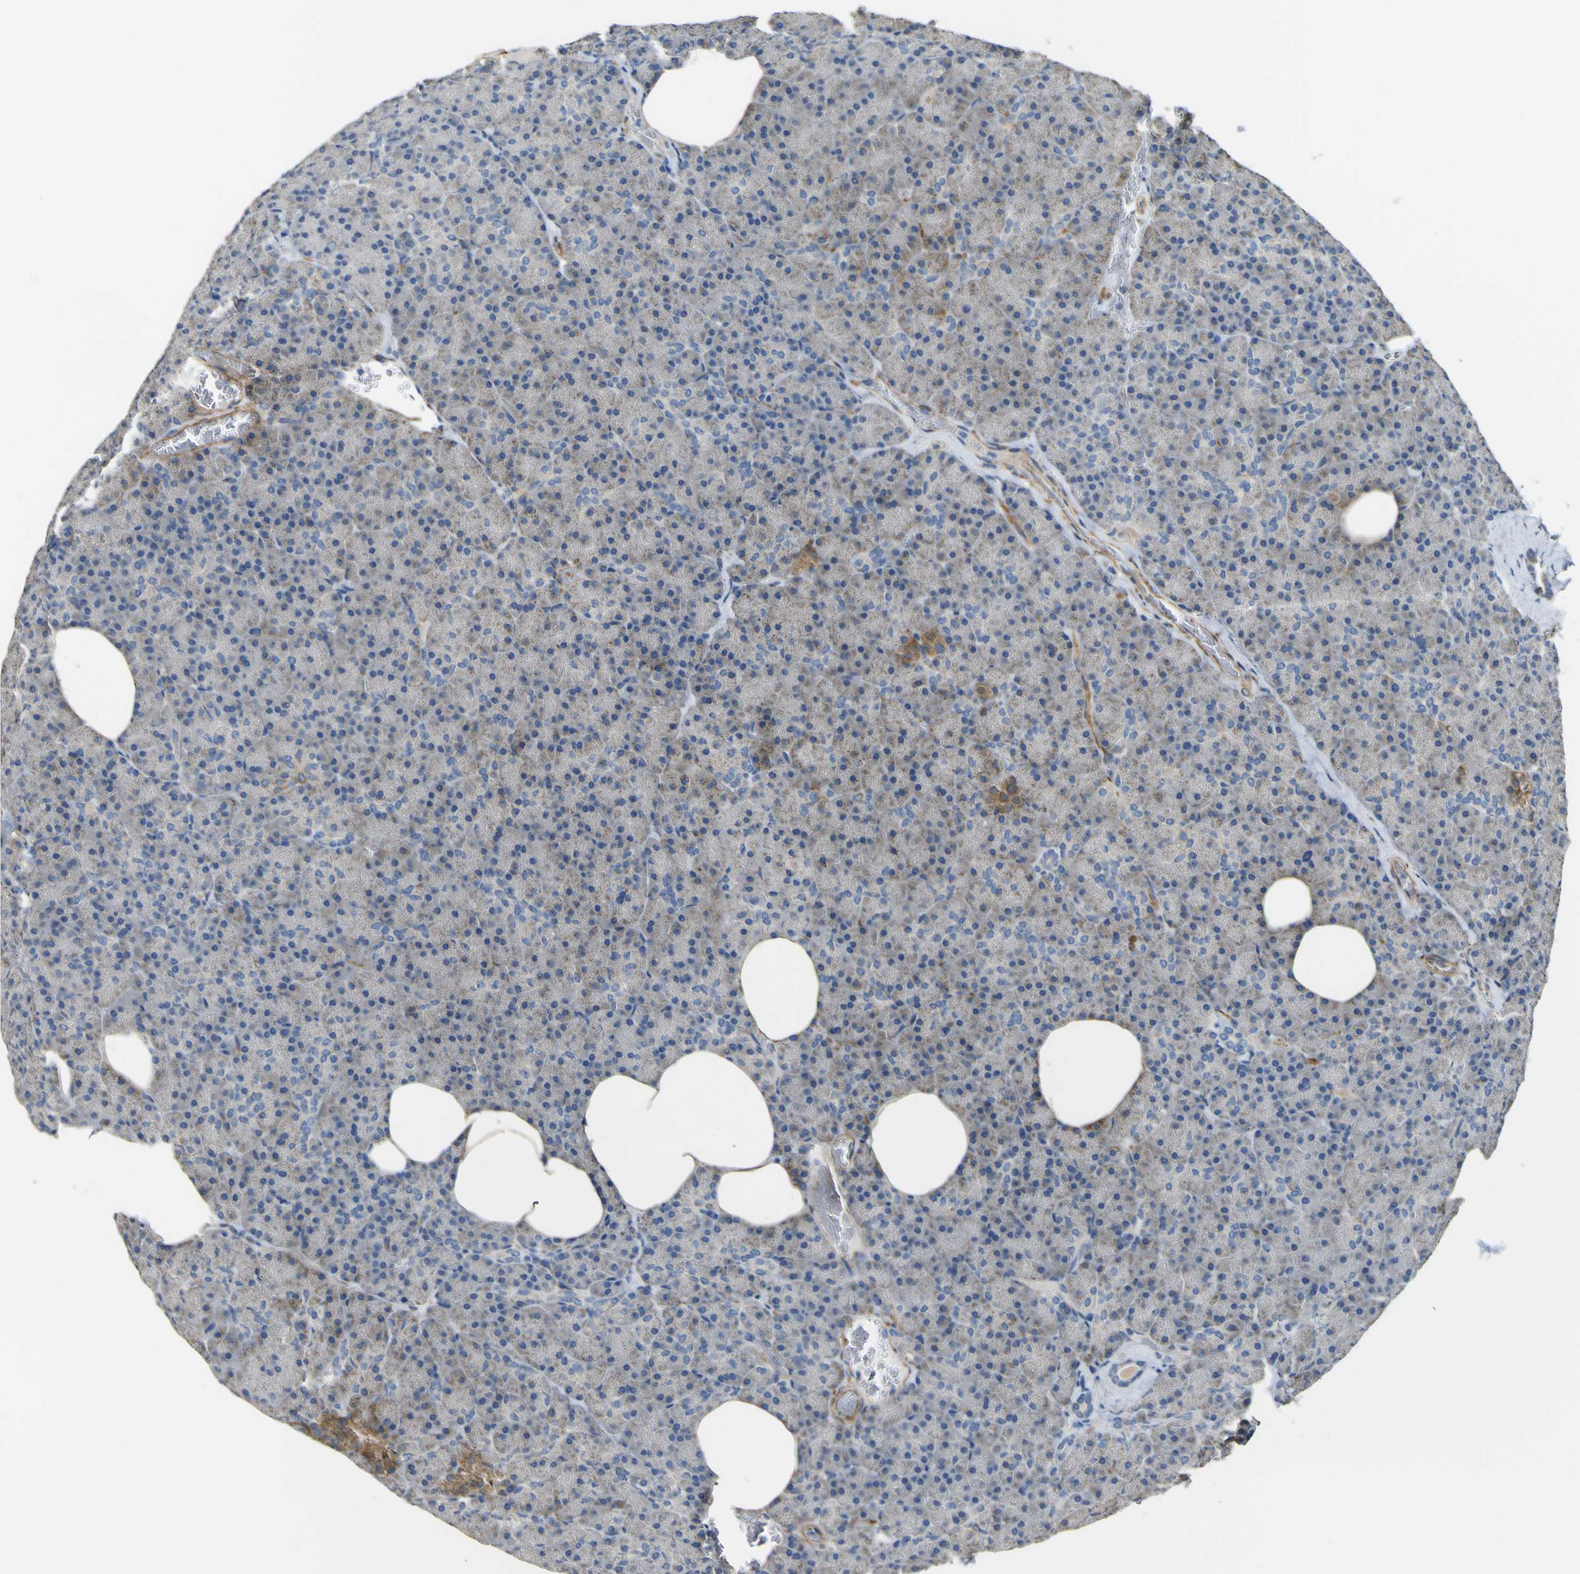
{"staining": {"intensity": "negative", "quantity": "none", "location": "none"}, "tissue": "pancreas", "cell_type": "Exocrine glandular cells", "image_type": "normal", "snomed": [{"axis": "morphology", "description": "Normal tissue, NOS"}, {"axis": "topography", "description": "Pancreas"}], "caption": "The IHC histopathology image has no significant expression in exocrine glandular cells of pancreas.", "gene": "ALDH18A1", "patient": {"sex": "female", "age": 35}}